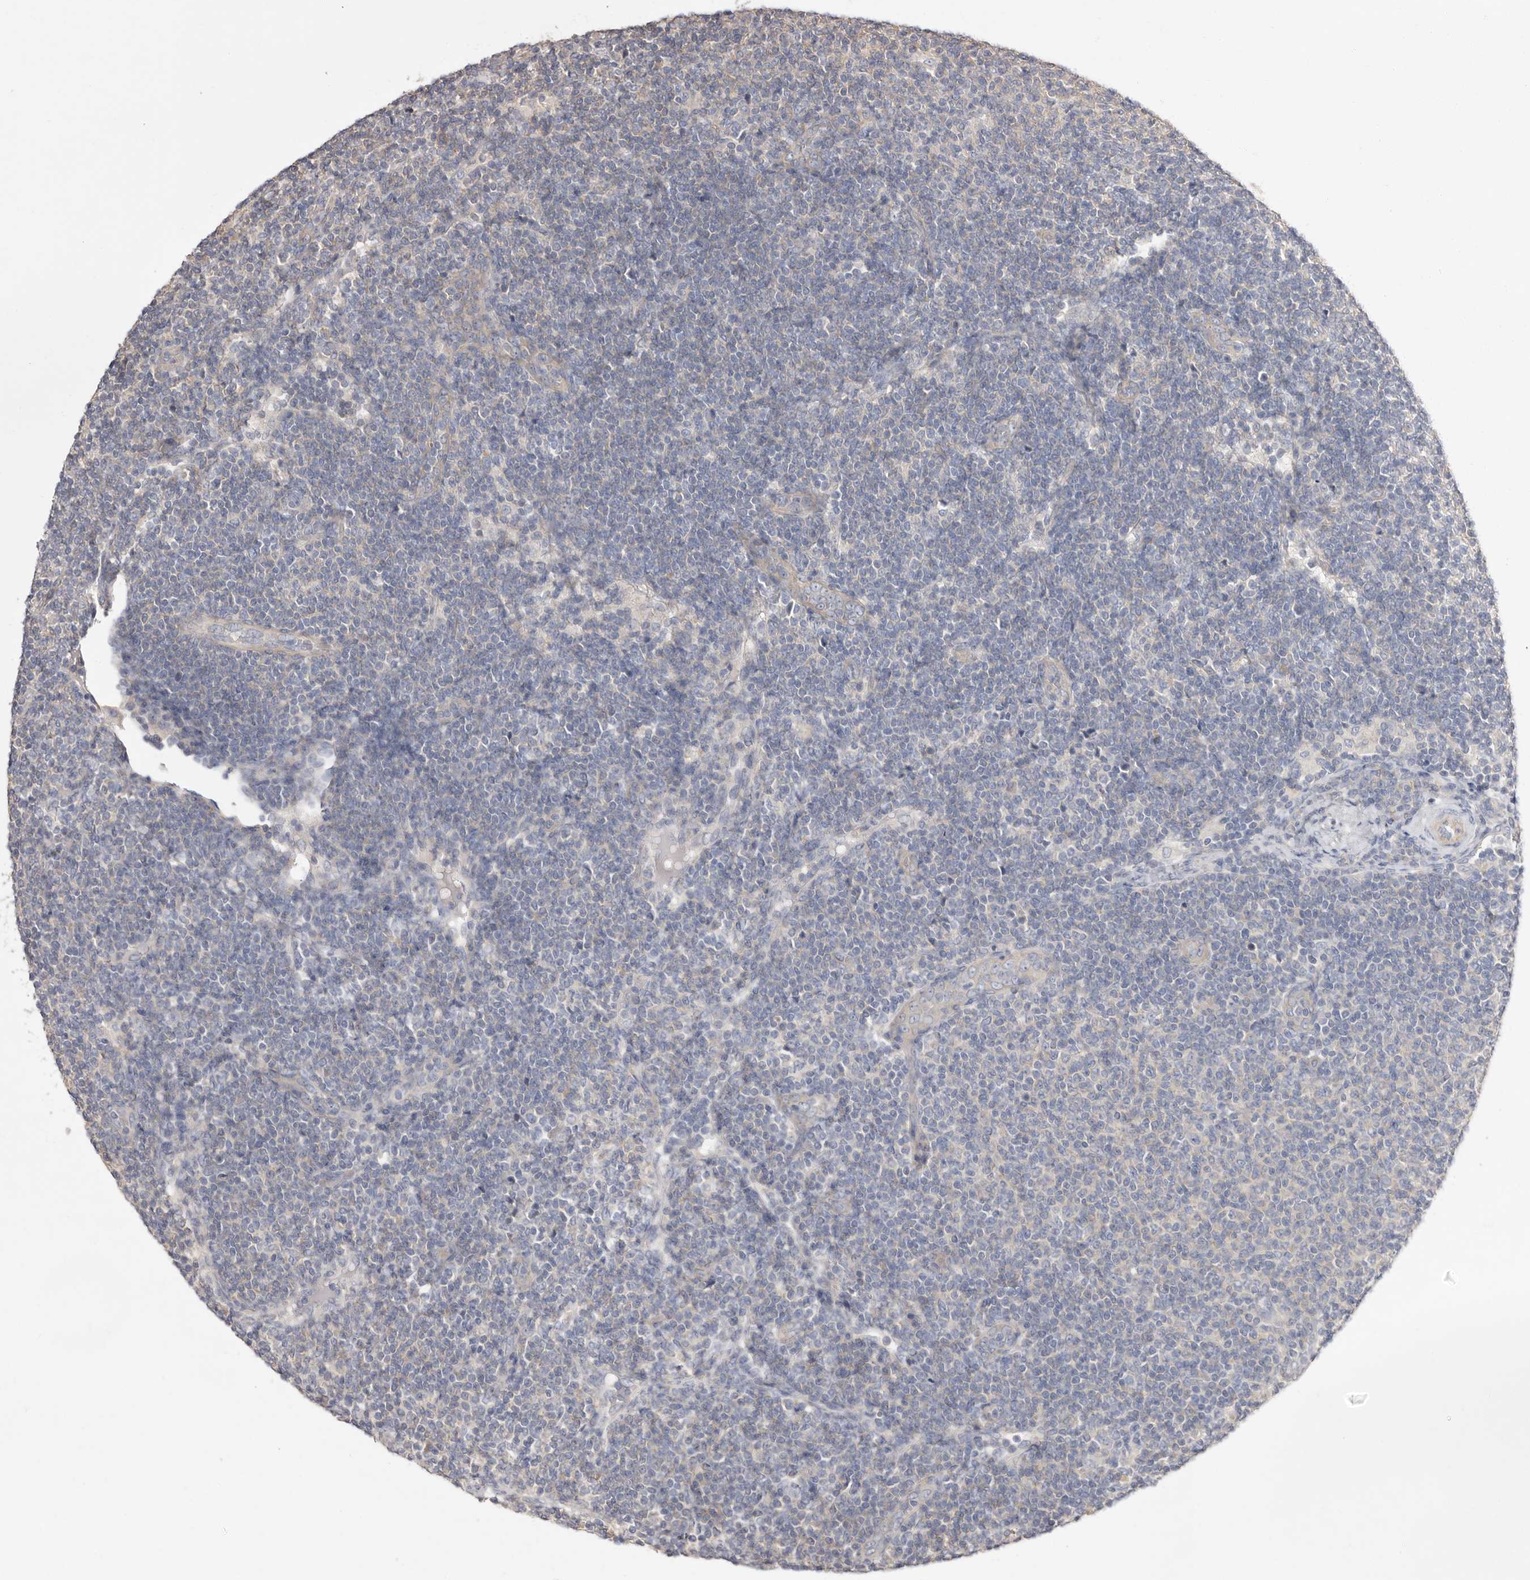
{"staining": {"intensity": "negative", "quantity": "none", "location": "none"}, "tissue": "lymphoma", "cell_type": "Tumor cells", "image_type": "cancer", "snomed": [{"axis": "morphology", "description": "Malignant lymphoma, non-Hodgkin's type, Low grade"}, {"axis": "topography", "description": "Lymph node"}], "caption": "The histopathology image displays no significant expression in tumor cells of lymphoma.", "gene": "FAM167B", "patient": {"sex": "male", "age": 66}}